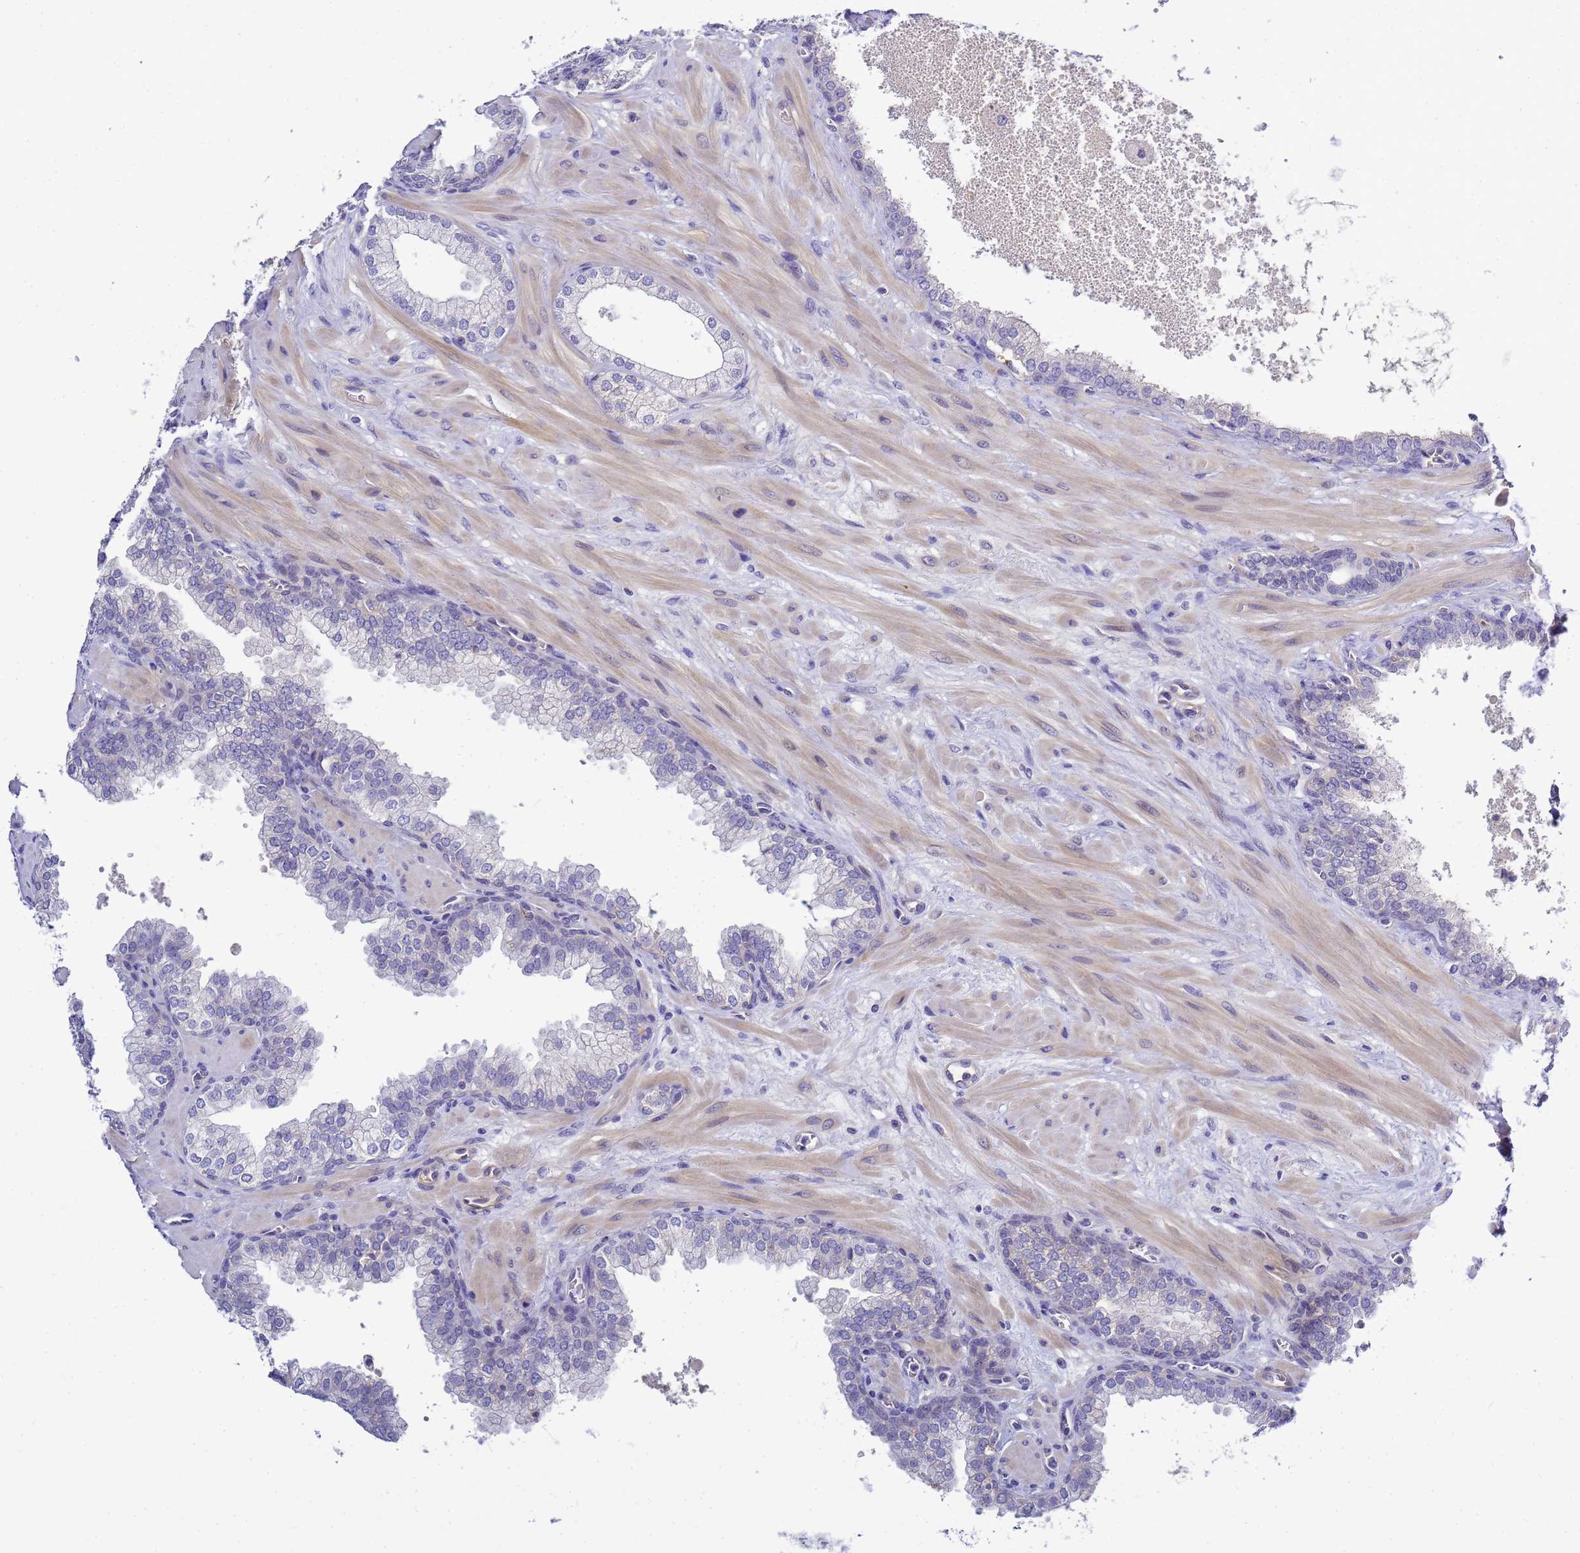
{"staining": {"intensity": "negative", "quantity": "none", "location": "none"}, "tissue": "prostate", "cell_type": "Glandular cells", "image_type": "normal", "snomed": [{"axis": "morphology", "description": "Normal tissue, NOS"}, {"axis": "topography", "description": "Prostate"}], "caption": "Immunohistochemistry (IHC) of unremarkable human prostate demonstrates no expression in glandular cells.", "gene": "TBCD", "patient": {"sex": "male", "age": 60}}